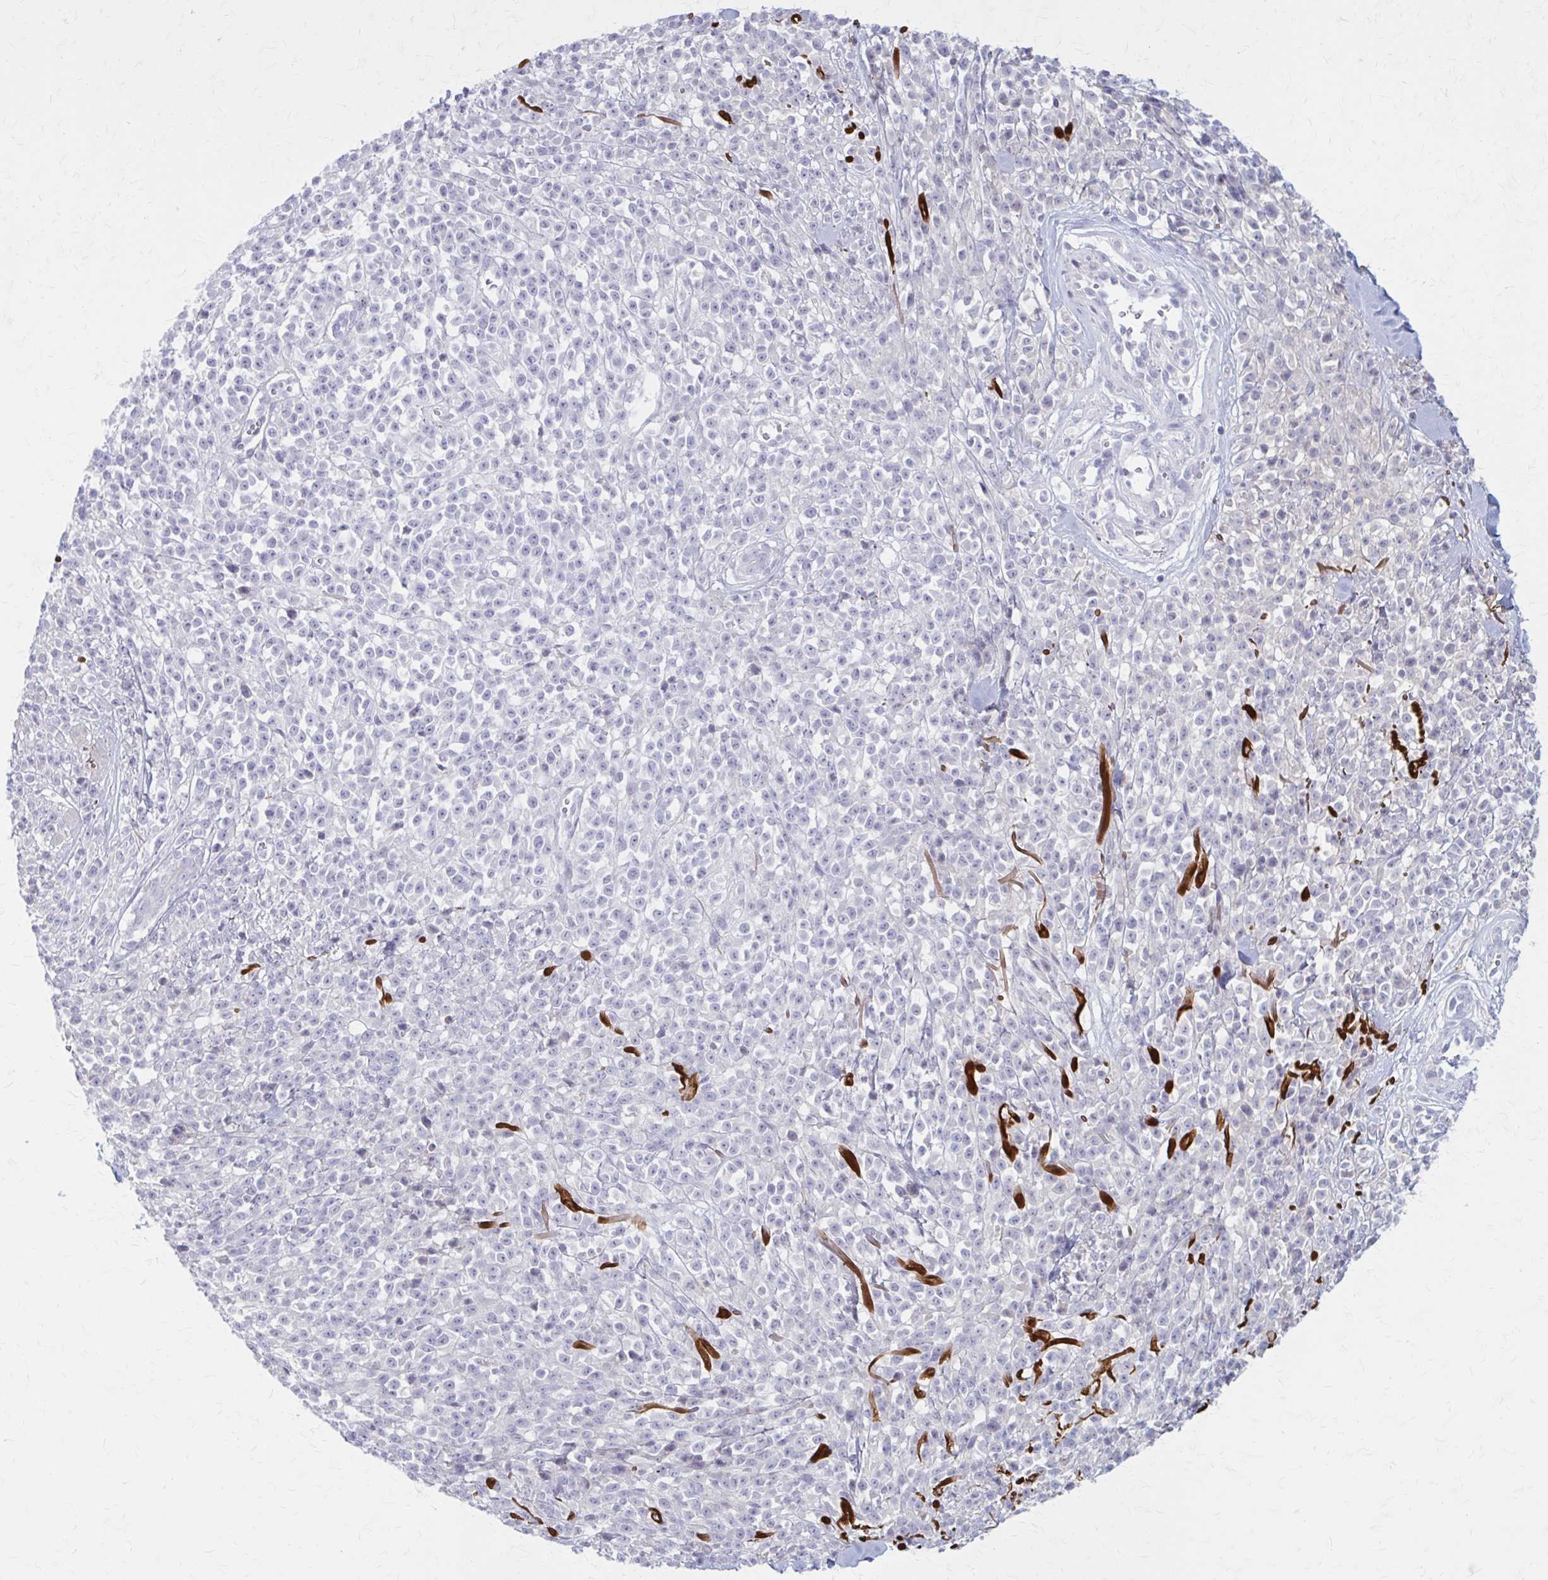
{"staining": {"intensity": "negative", "quantity": "none", "location": "none"}, "tissue": "melanoma", "cell_type": "Tumor cells", "image_type": "cancer", "snomed": [{"axis": "morphology", "description": "Malignant melanoma, NOS"}, {"axis": "topography", "description": "Skin"}, {"axis": "topography", "description": "Skin of trunk"}], "caption": "Protein analysis of malignant melanoma demonstrates no significant staining in tumor cells.", "gene": "SERPIND1", "patient": {"sex": "male", "age": 74}}